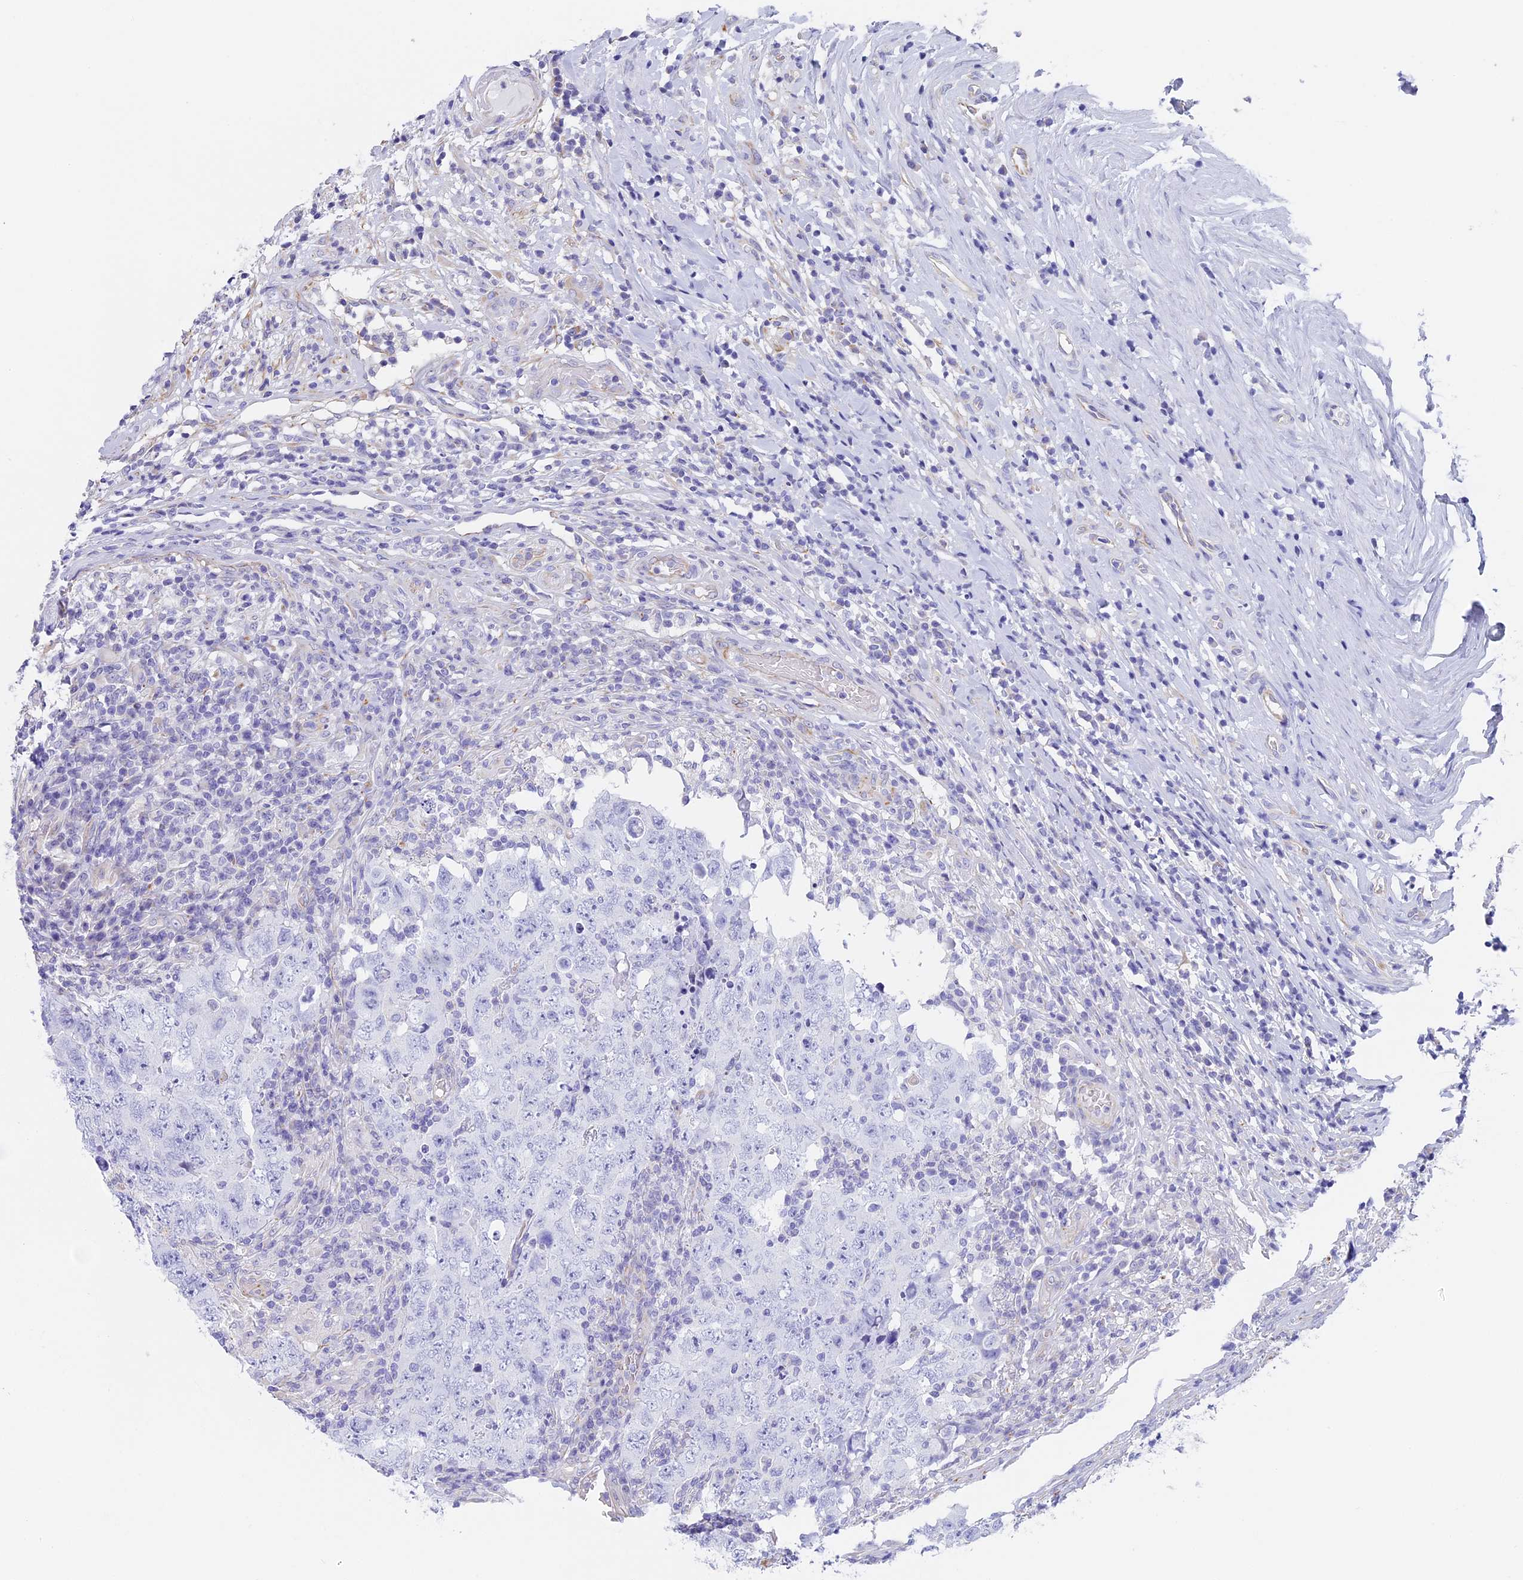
{"staining": {"intensity": "negative", "quantity": "none", "location": "none"}, "tissue": "testis cancer", "cell_type": "Tumor cells", "image_type": "cancer", "snomed": [{"axis": "morphology", "description": "Carcinoma, Embryonal, NOS"}, {"axis": "topography", "description": "Testis"}], "caption": "High magnification brightfield microscopy of testis cancer stained with DAB (3,3'-diaminobenzidine) (brown) and counterstained with hematoxylin (blue): tumor cells show no significant expression.", "gene": "TACSTD2", "patient": {"sex": "male", "age": 26}}